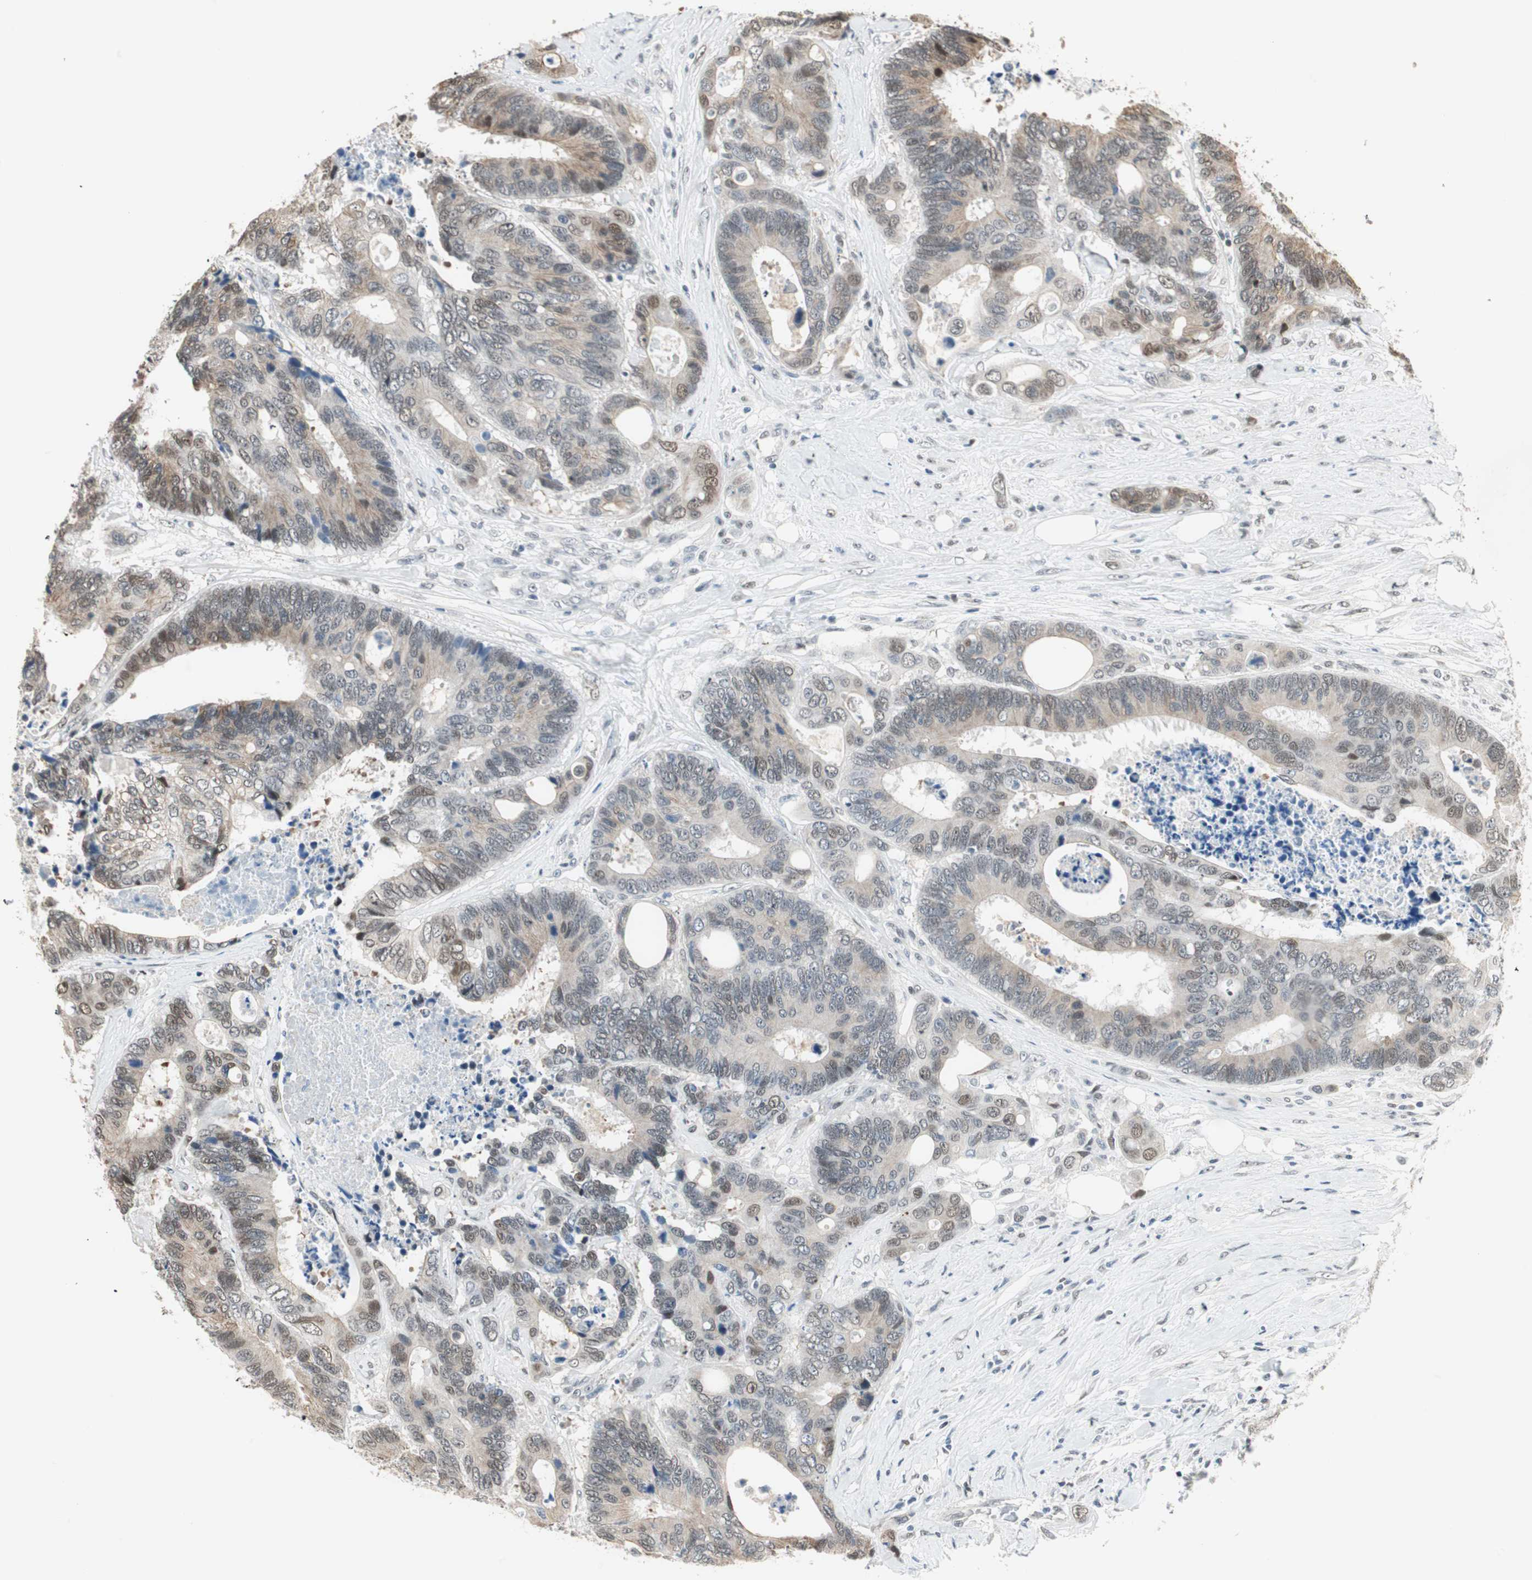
{"staining": {"intensity": "weak", "quantity": "25%-75%", "location": "cytoplasmic/membranous,nuclear"}, "tissue": "colorectal cancer", "cell_type": "Tumor cells", "image_type": "cancer", "snomed": [{"axis": "morphology", "description": "Adenocarcinoma, NOS"}, {"axis": "topography", "description": "Rectum"}], "caption": "Tumor cells show low levels of weak cytoplasmic/membranous and nuclear expression in approximately 25%-75% of cells in human colorectal cancer.", "gene": "ZBTB17", "patient": {"sex": "male", "age": 55}}